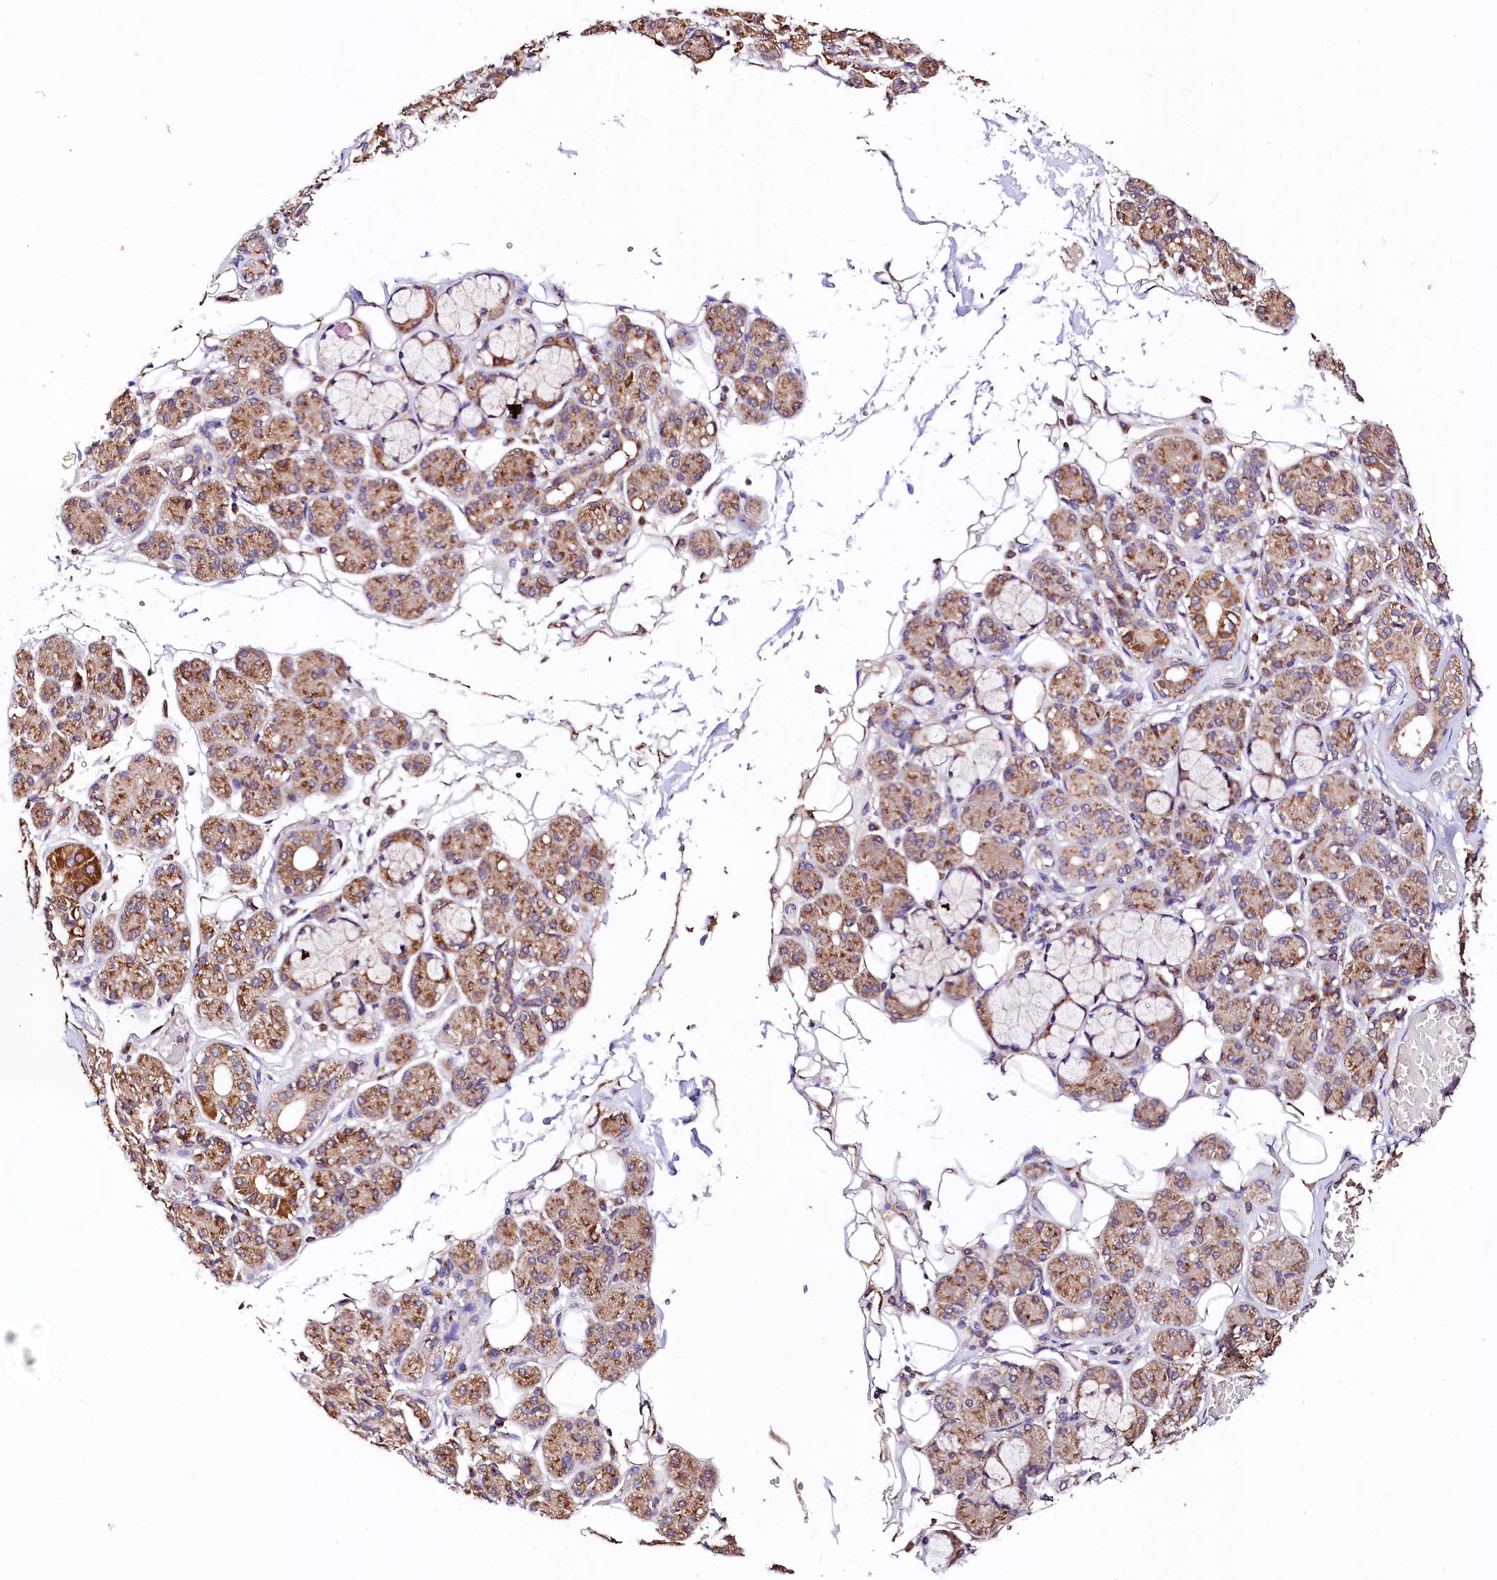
{"staining": {"intensity": "moderate", "quantity": ">75%", "location": "cytoplasmic/membranous"}, "tissue": "salivary gland", "cell_type": "Glandular cells", "image_type": "normal", "snomed": [{"axis": "morphology", "description": "Normal tissue, NOS"}, {"axis": "topography", "description": "Salivary gland"}], "caption": "Moderate cytoplasmic/membranous positivity for a protein is seen in about >75% of glandular cells of normal salivary gland using IHC.", "gene": "ST3GAL1", "patient": {"sex": "male", "age": 63}}